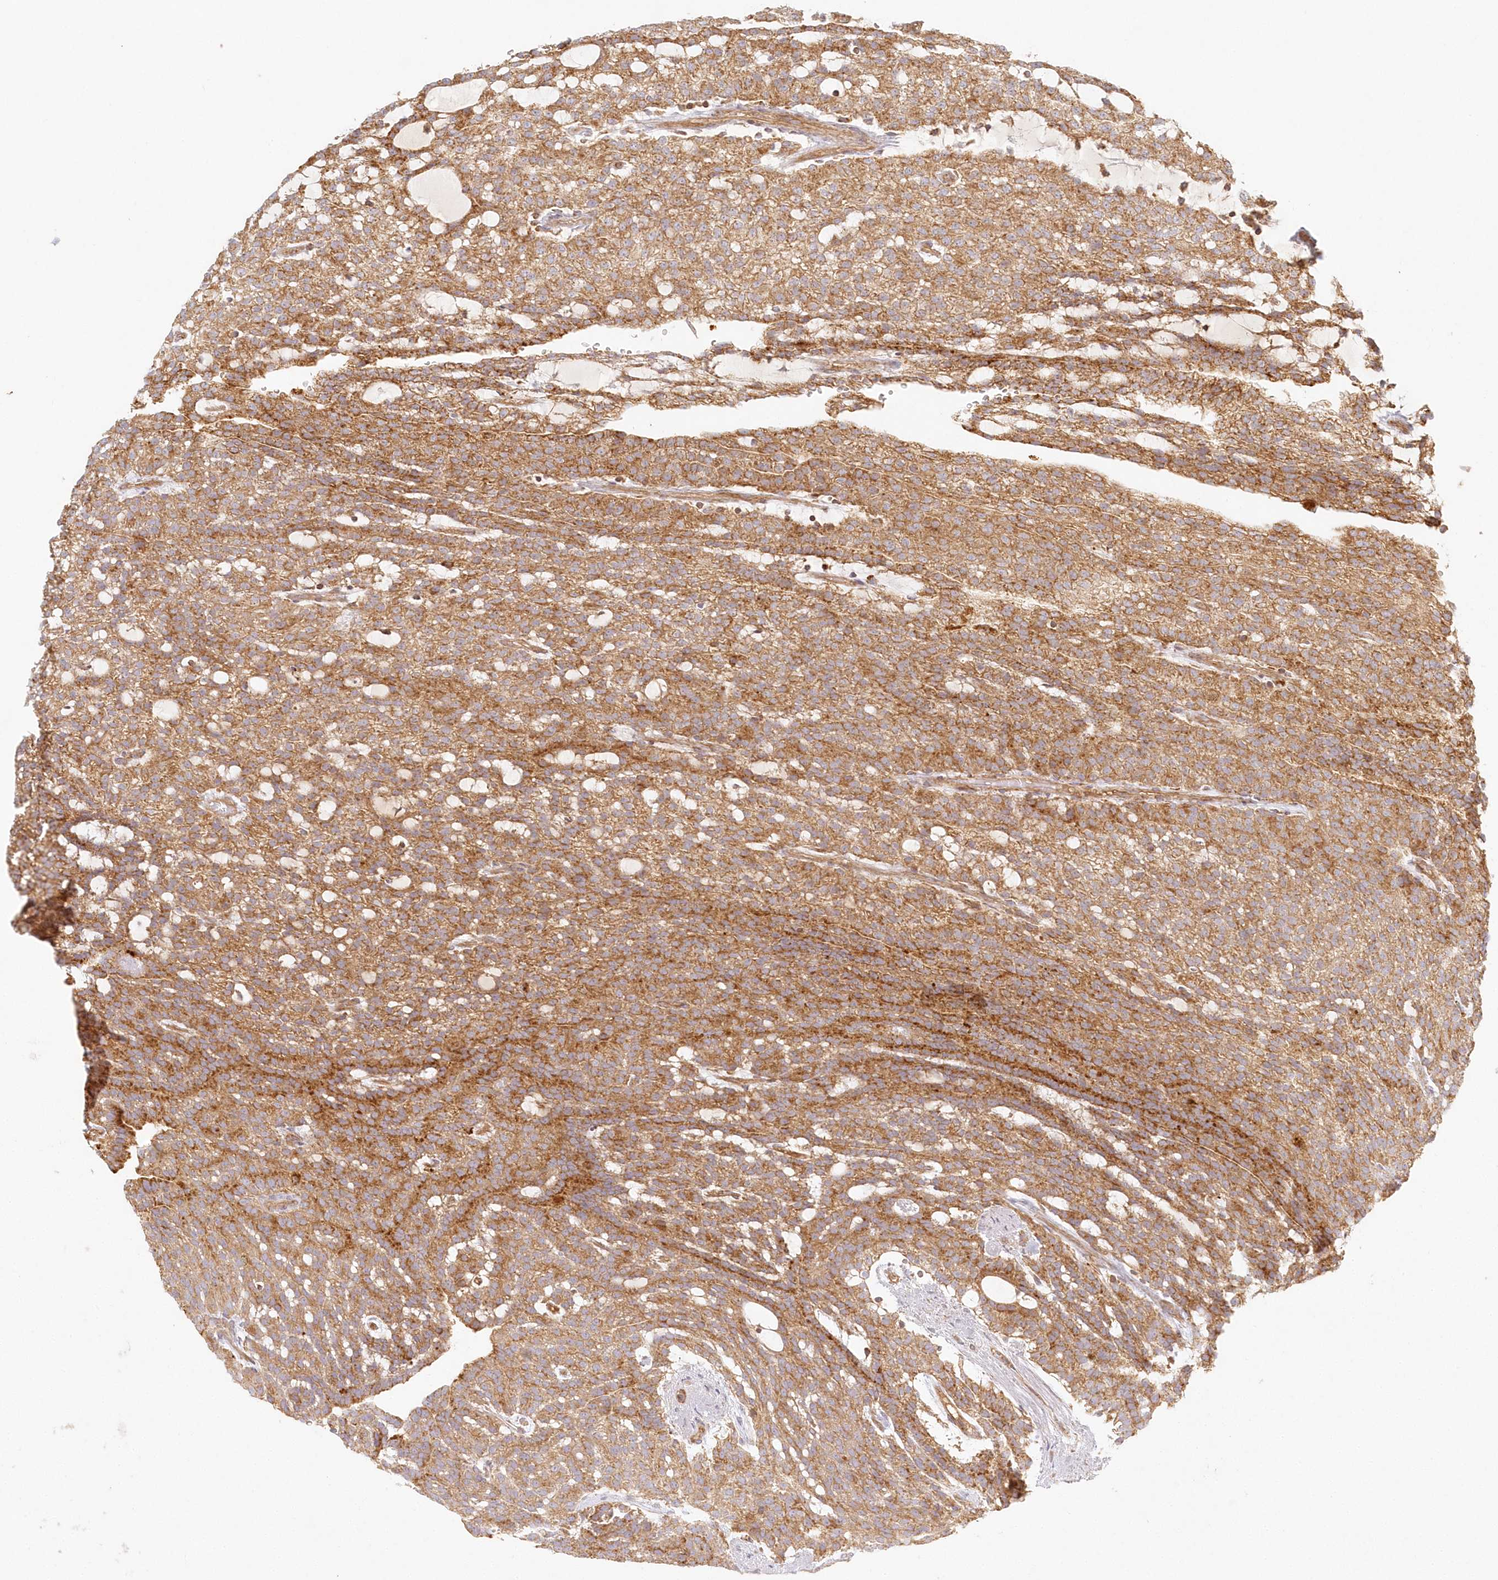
{"staining": {"intensity": "moderate", "quantity": ">75%", "location": "cytoplasmic/membranous"}, "tissue": "renal cancer", "cell_type": "Tumor cells", "image_type": "cancer", "snomed": [{"axis": "morphology", "description": "Adenocarcinoma, NOS"}, {"axis": "topography", "description": "Kidney"}], "caption": "Human renal adenocarcinoma stained with a brown dye exhibits moderate cytoplasmic/membranous positive staining in about >75% of tumor cells.", "gene": "KIAA0232", "patient": {"sex": "male", "age": 63}}